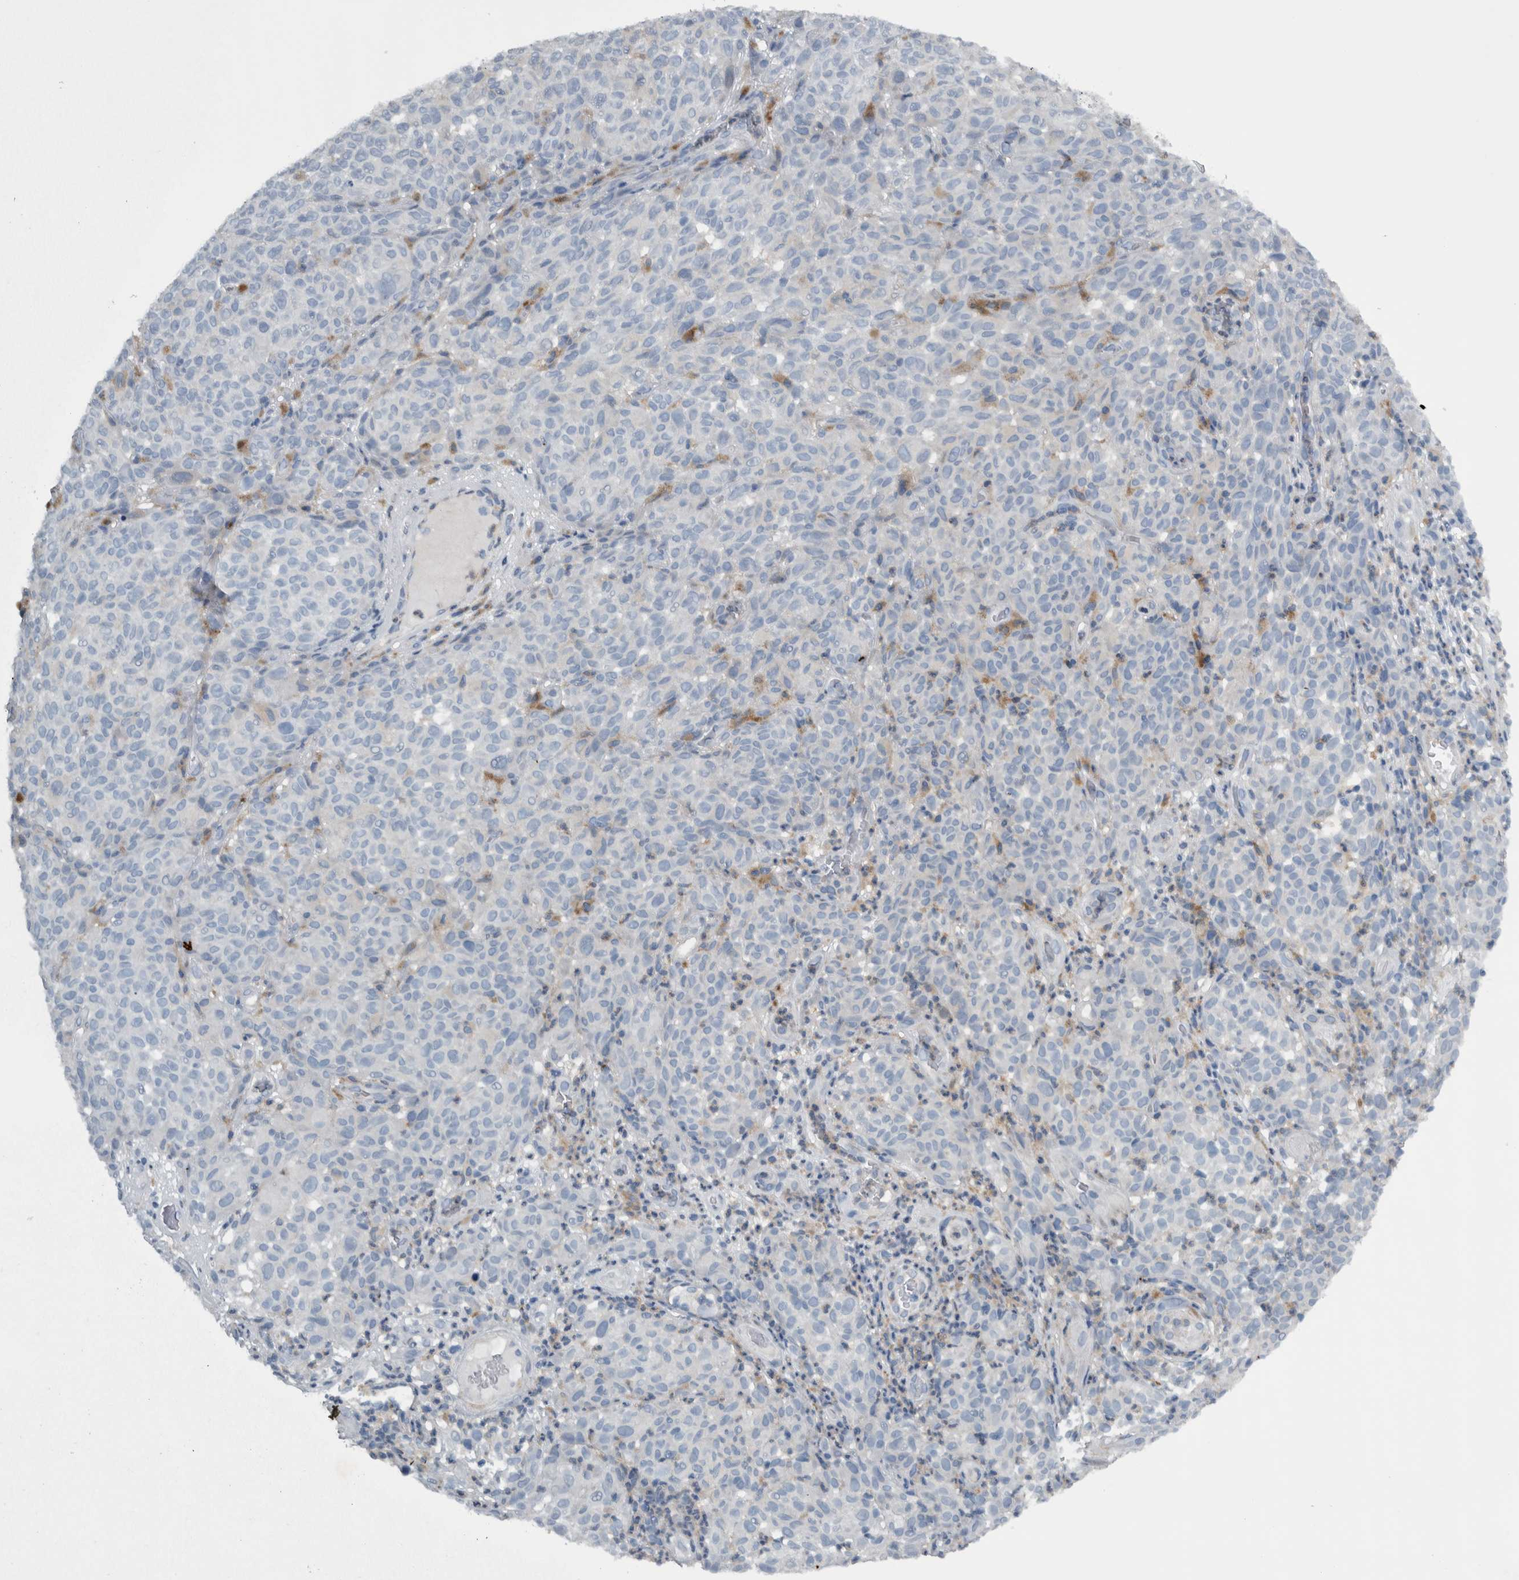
{"staining": {"intensity": "negative", "quantity": "none", "location": "none"}, "tissue": "melanoma", "cell_type": "Tumor cells", "image_type": "cancer", "snomed": [{"axis": "morphology", "description": "Malignant melanoma, NOS"}, {"axis": "topography", "description": "Skin"}], "caption": "Immunohistochemical staining of malignant melanoma exhibits no significant expression in tumor cells.", "gene": "NT5C2", "patient": {"sex": "female", "age": 82}}